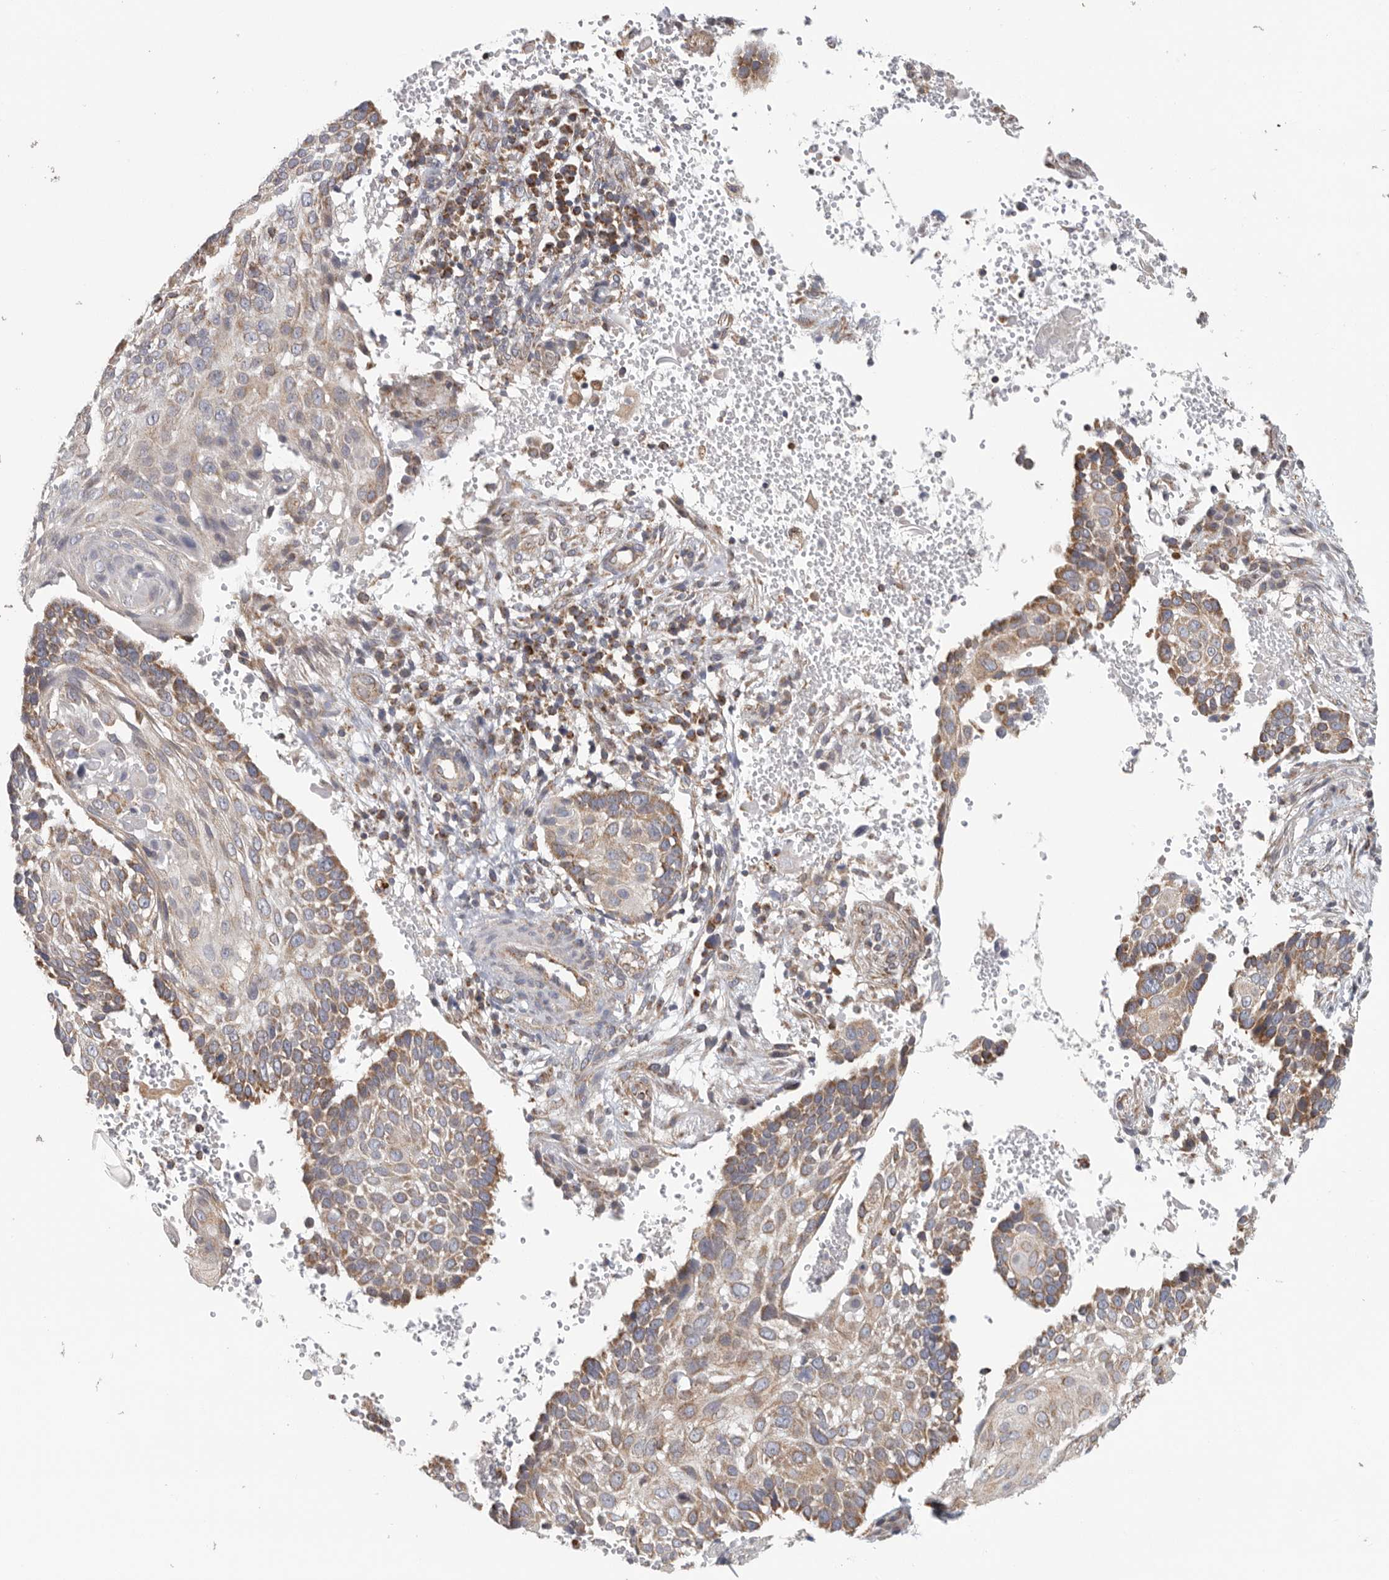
{"staining": {"intensity": "moderate", "quantity": ">75%", "location": "cytoplasmic/membranous"}, "tissue": "cervical cancer", "cell_type": "Tumor cells", "image_type": "cancer", "snomed": [{"axis": "morphology", "description": "Squamous cell carcinoma, NOS"}, {"axis": "topography", "description": "Cervix"}], "caption": "Protein staining shows moderate cytoplasmic/membranous staining in about >75% of tumor cells in squamous cell carcinoma (cervical).", "gene": "FKBP8", "patient": {"sex": "female", "age": 74}}